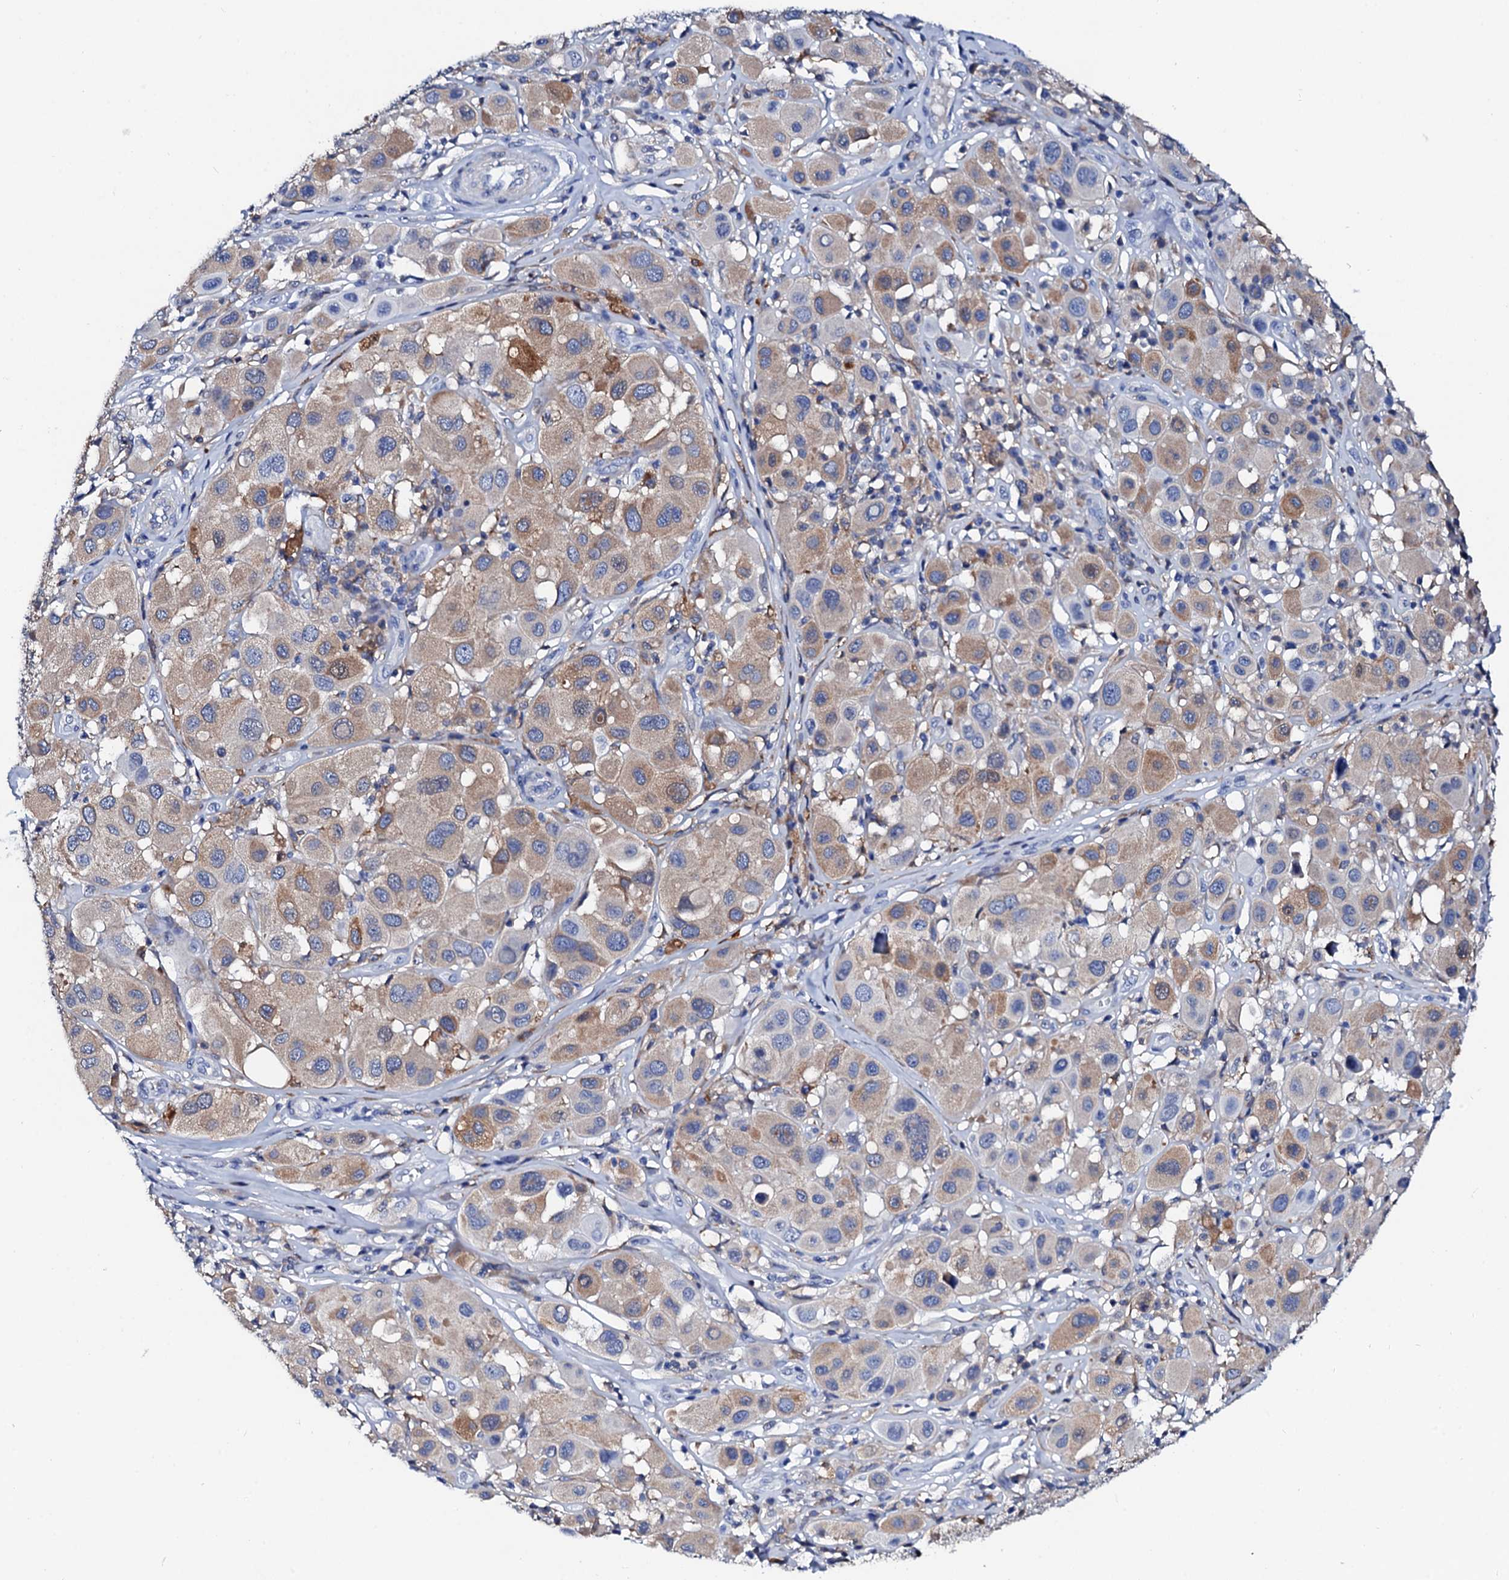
{"staining": {"intensity": "moderate", "quantity": "25%-75%", "location": "cytoplasmic/membranous"}, "tissue": "melanoma", "cell_type": "Tumor cells", "image_type": "cancer", "snomed": [{"axis": "morphology", "description": "Malignant melanoma, Metastatic site"}, {"axis": "topography", "description": "Skin"}], "caption": "IHC photomicrograph of human malignant melanoma (metastatic site) stained for a protein (brown), which reveals medium levels of moderate cytoplasmic/membranous expression in approximately 25%-75% of tumor cells.", "gene": "GLB1L3", "patient": {"sex": "male", "age": 41}}